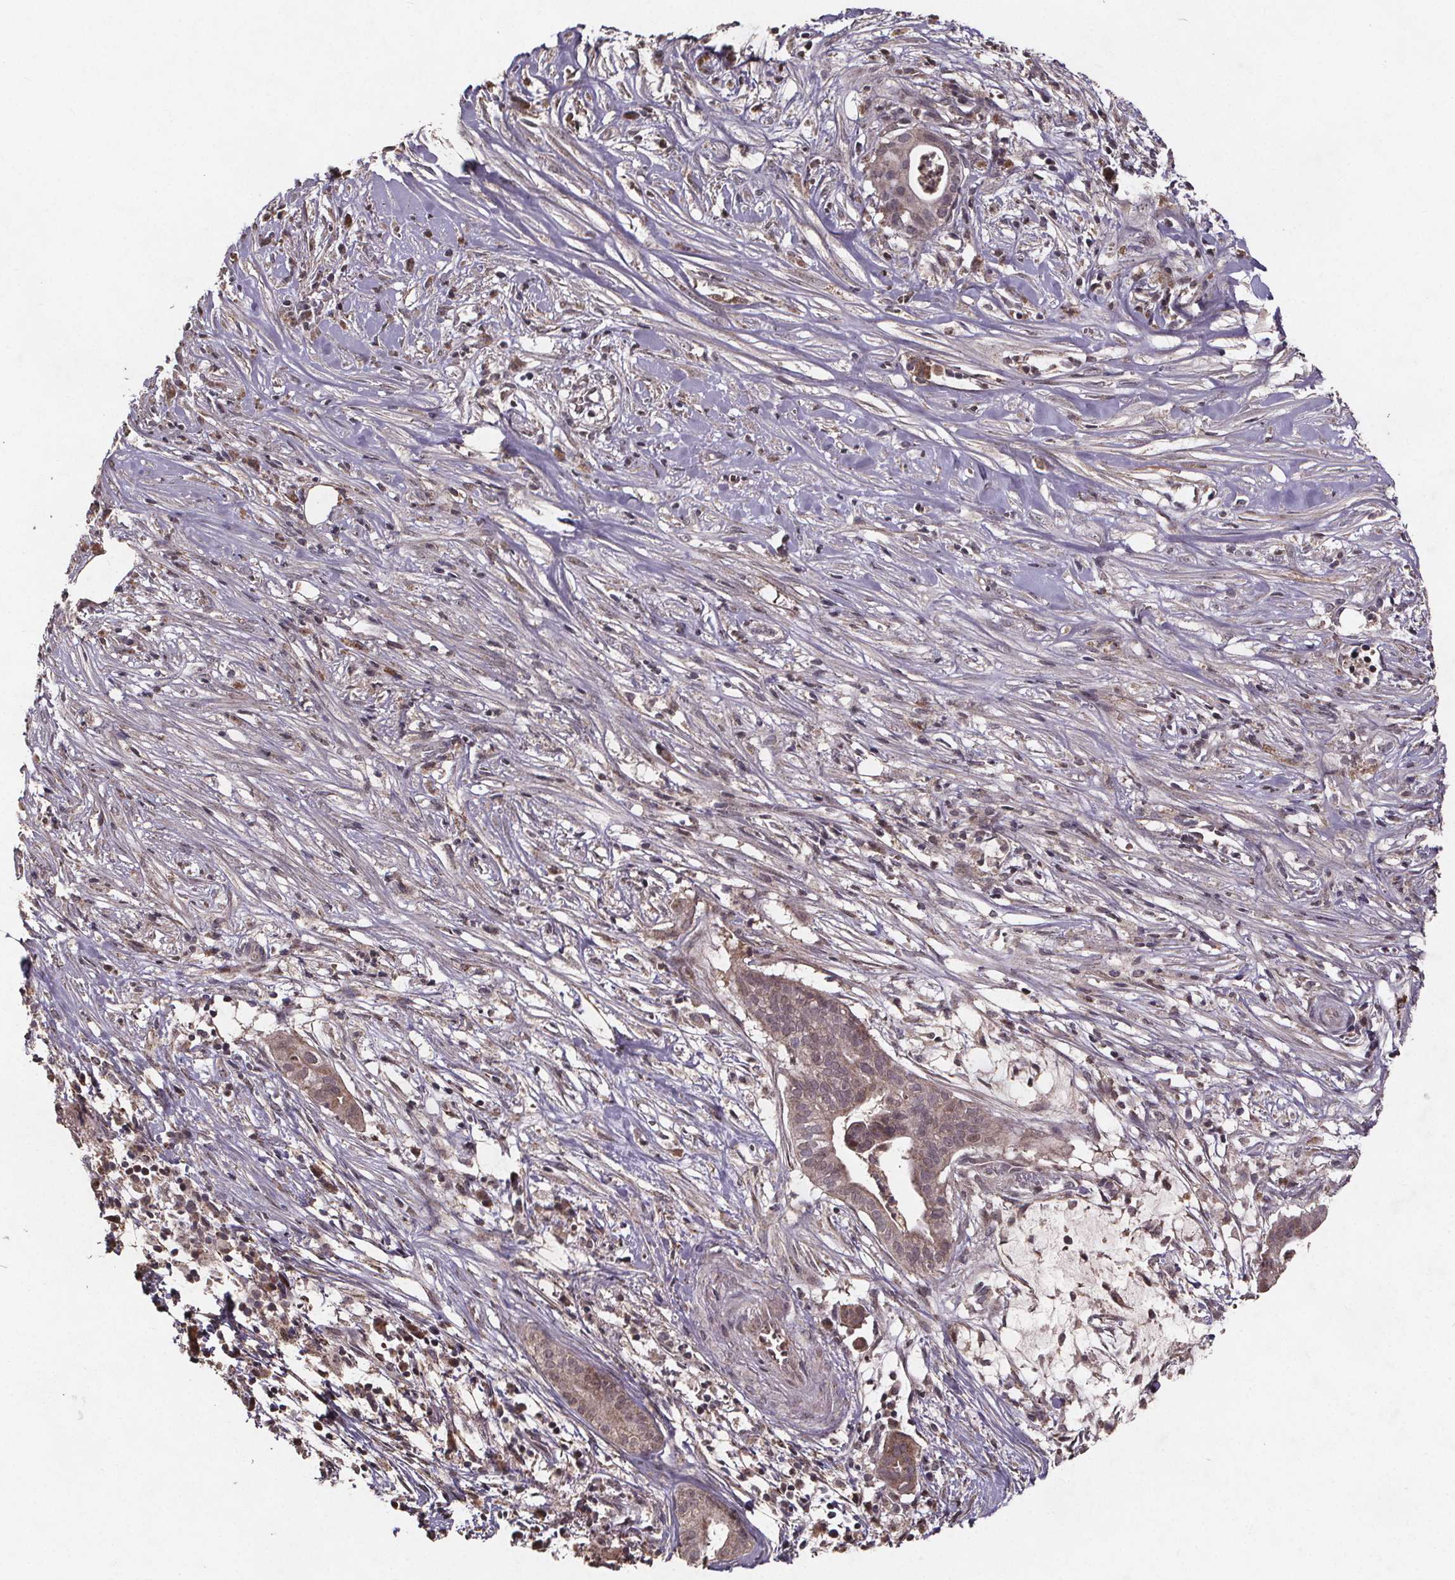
{"staining": {"intensity": "negative", "quantity": "none", "location": "none"}, "tissue": "pancreatic cancer", "cell_type": "Tumor cells", "image_type": "cancer", "snomed": [{"axis": "morphology", "description": "Adenocarcinoma, NOS"}, {"axis": "topography", "description": "Pancreas"}], "caption": "High power microscopy photomicrograph of an immunohistochemistry (IHC) photomicrograph of pancreatic cancer (adenocarcinoma), revealing no significant positivity in tumor cells.", "gene": "GPX3", "patient": {"sex": "male", "age": 61}}